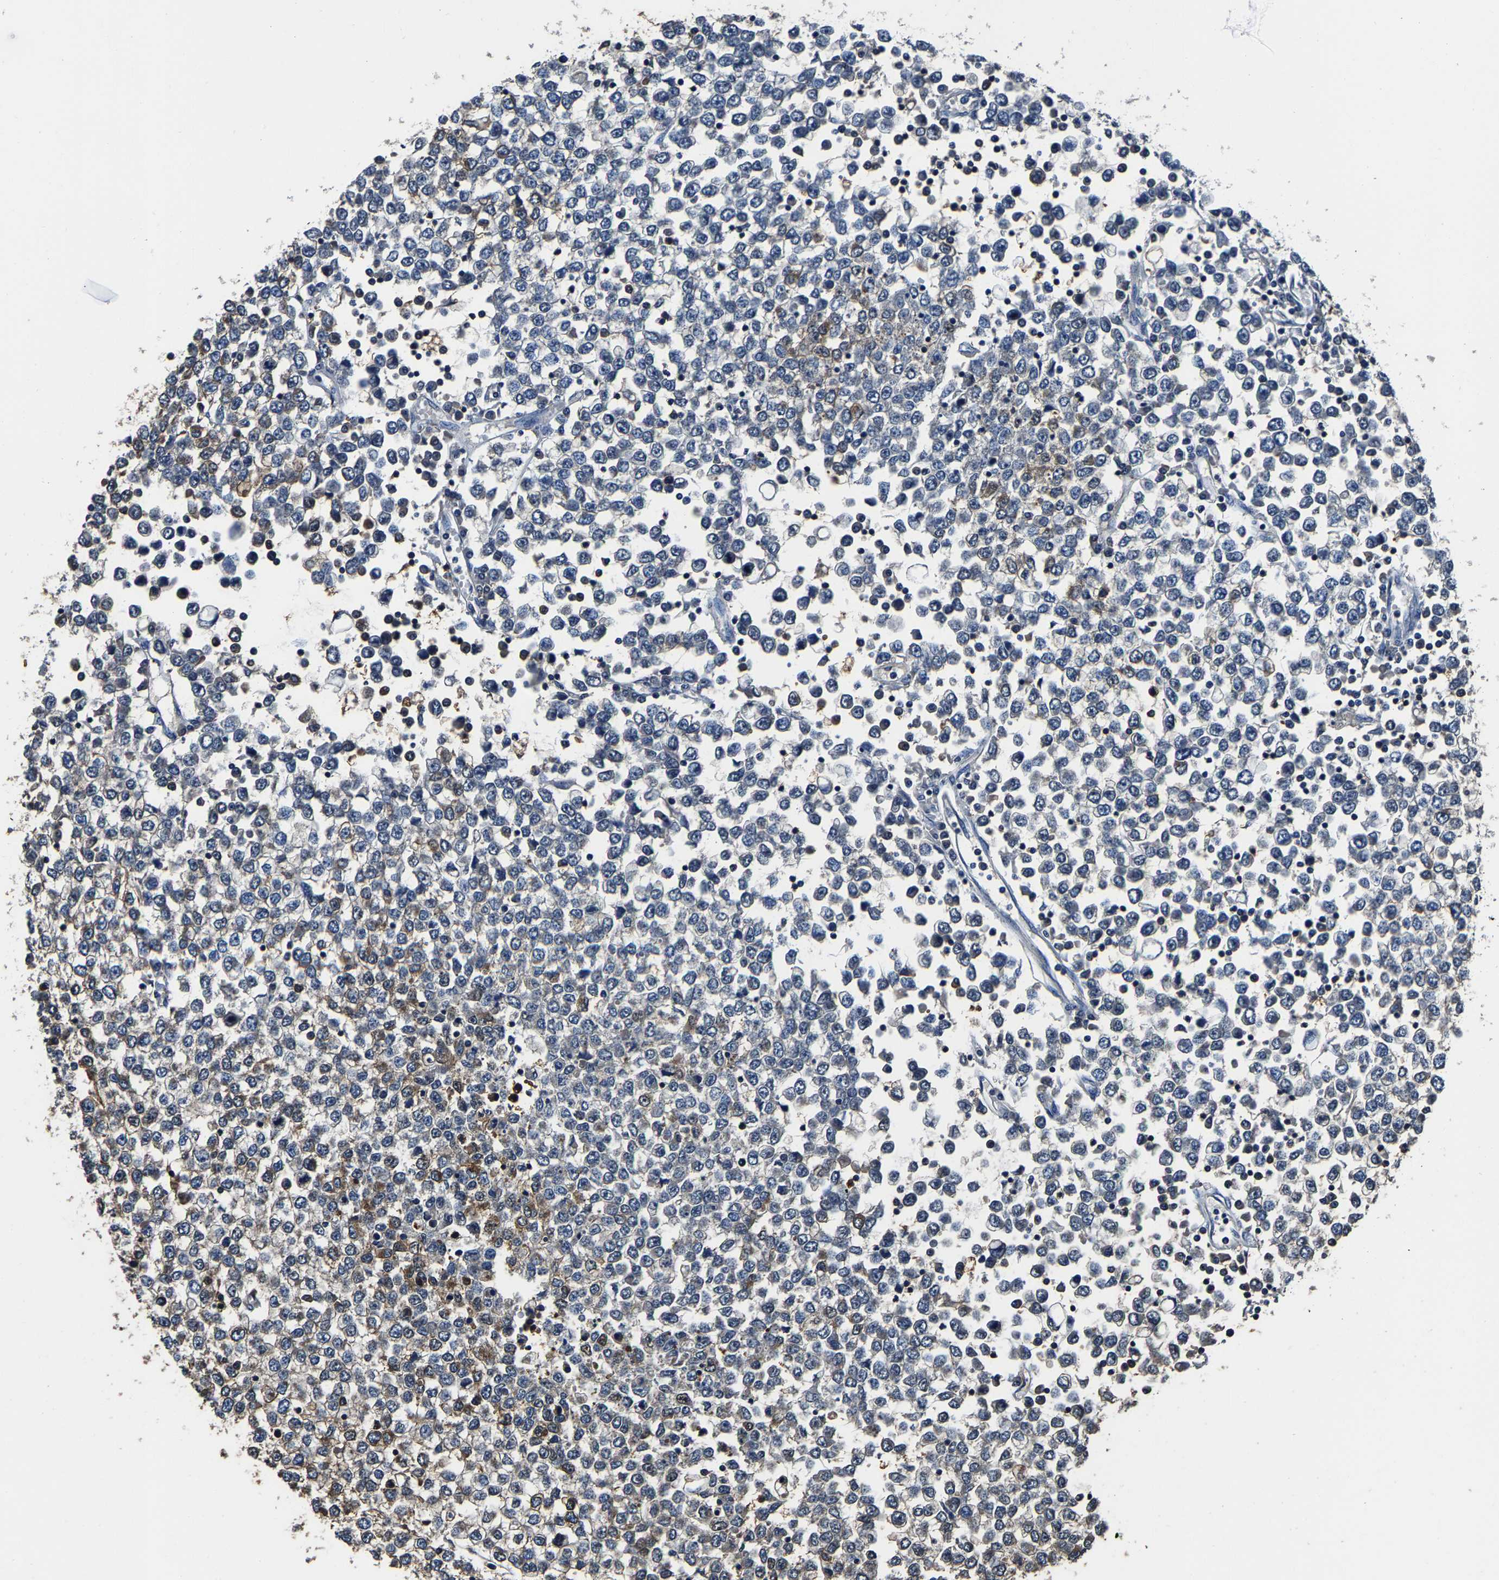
{"staining": {"intensity": "moderate", "quantity": "<25%", "location": "cytoplasmic/membranous"}, "tissue": "testis cancer", "cell_type": "Tumor cells", "image_type": "cancer", "snomed": [{"axis": "morphology", "description": "Seminoma, NOS"}, {"axis": "topography", "description": "Testis"}], "caption": "Testis seminoma stained with IHC reveals moderate cytoplasmic/membranous expression in about <25% of tumor cells. The protein of interest is shown in brown color, while the nuclei are stained blue.", "gene": "ALDOB", "patient": {"sex": "male", "age": 65}}